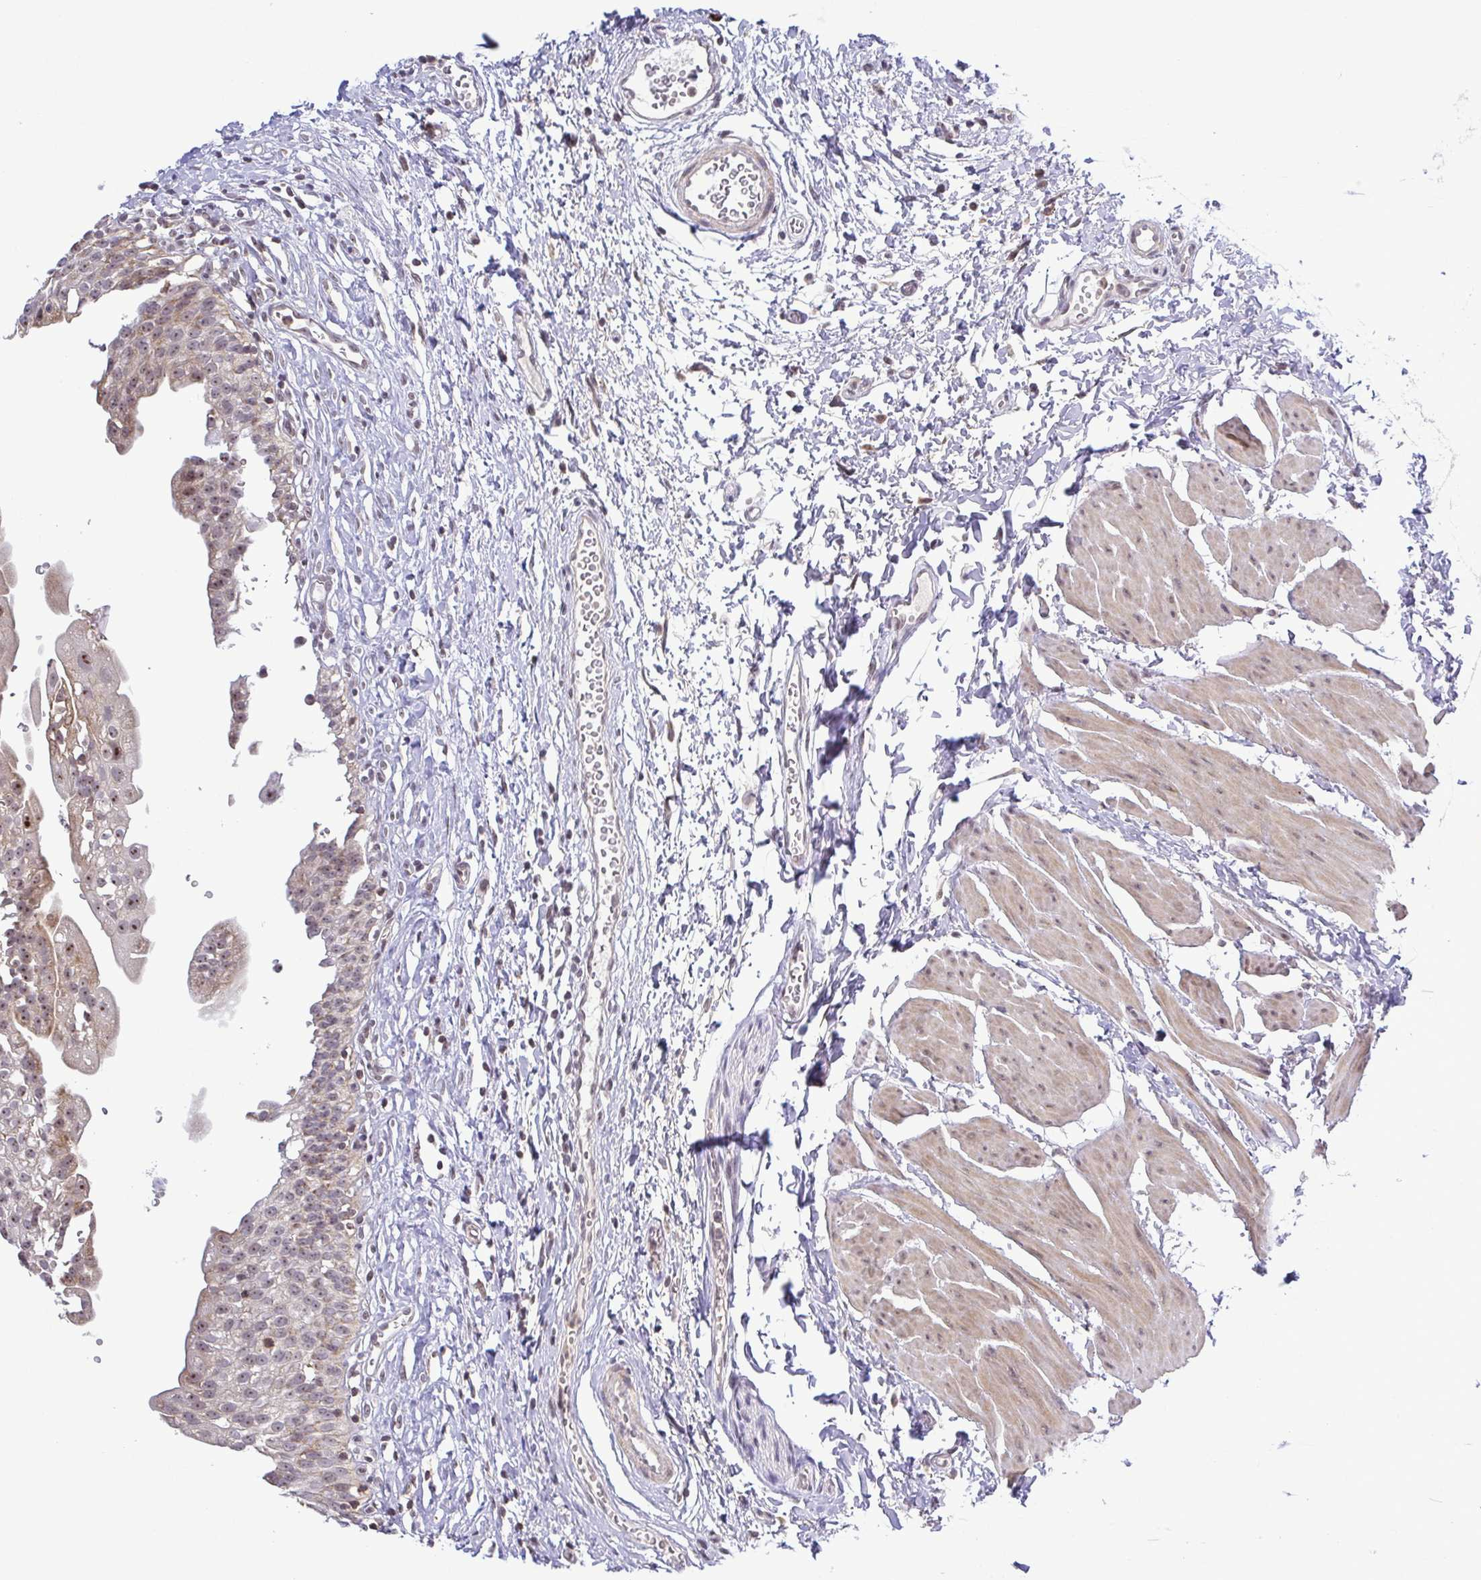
{"staining": {"intensity": "moderate", "quantity": ">75%", "location": "cytoplasmic/membranous,nuclear"}, "tissue": "urinary bladder", "cell_type": "Urothelial cells", "image_type": "normal", "snomed": [{"axis": "morphology", "description": "Normal tissue, NOS"}, {"axis": "topography", "description": "Urinary bladder"}], "caption": "Protein staining of normal urinary bladder shows moderate cytoplasmic/membranous,nuclear staining in approximately >75% of urothelial cells. Immunohistochemistry stains the protein in brown and the nuclei are stained blue.", "gene": "RSL24D1", "patient": {"sex": "male", "age": 51}}